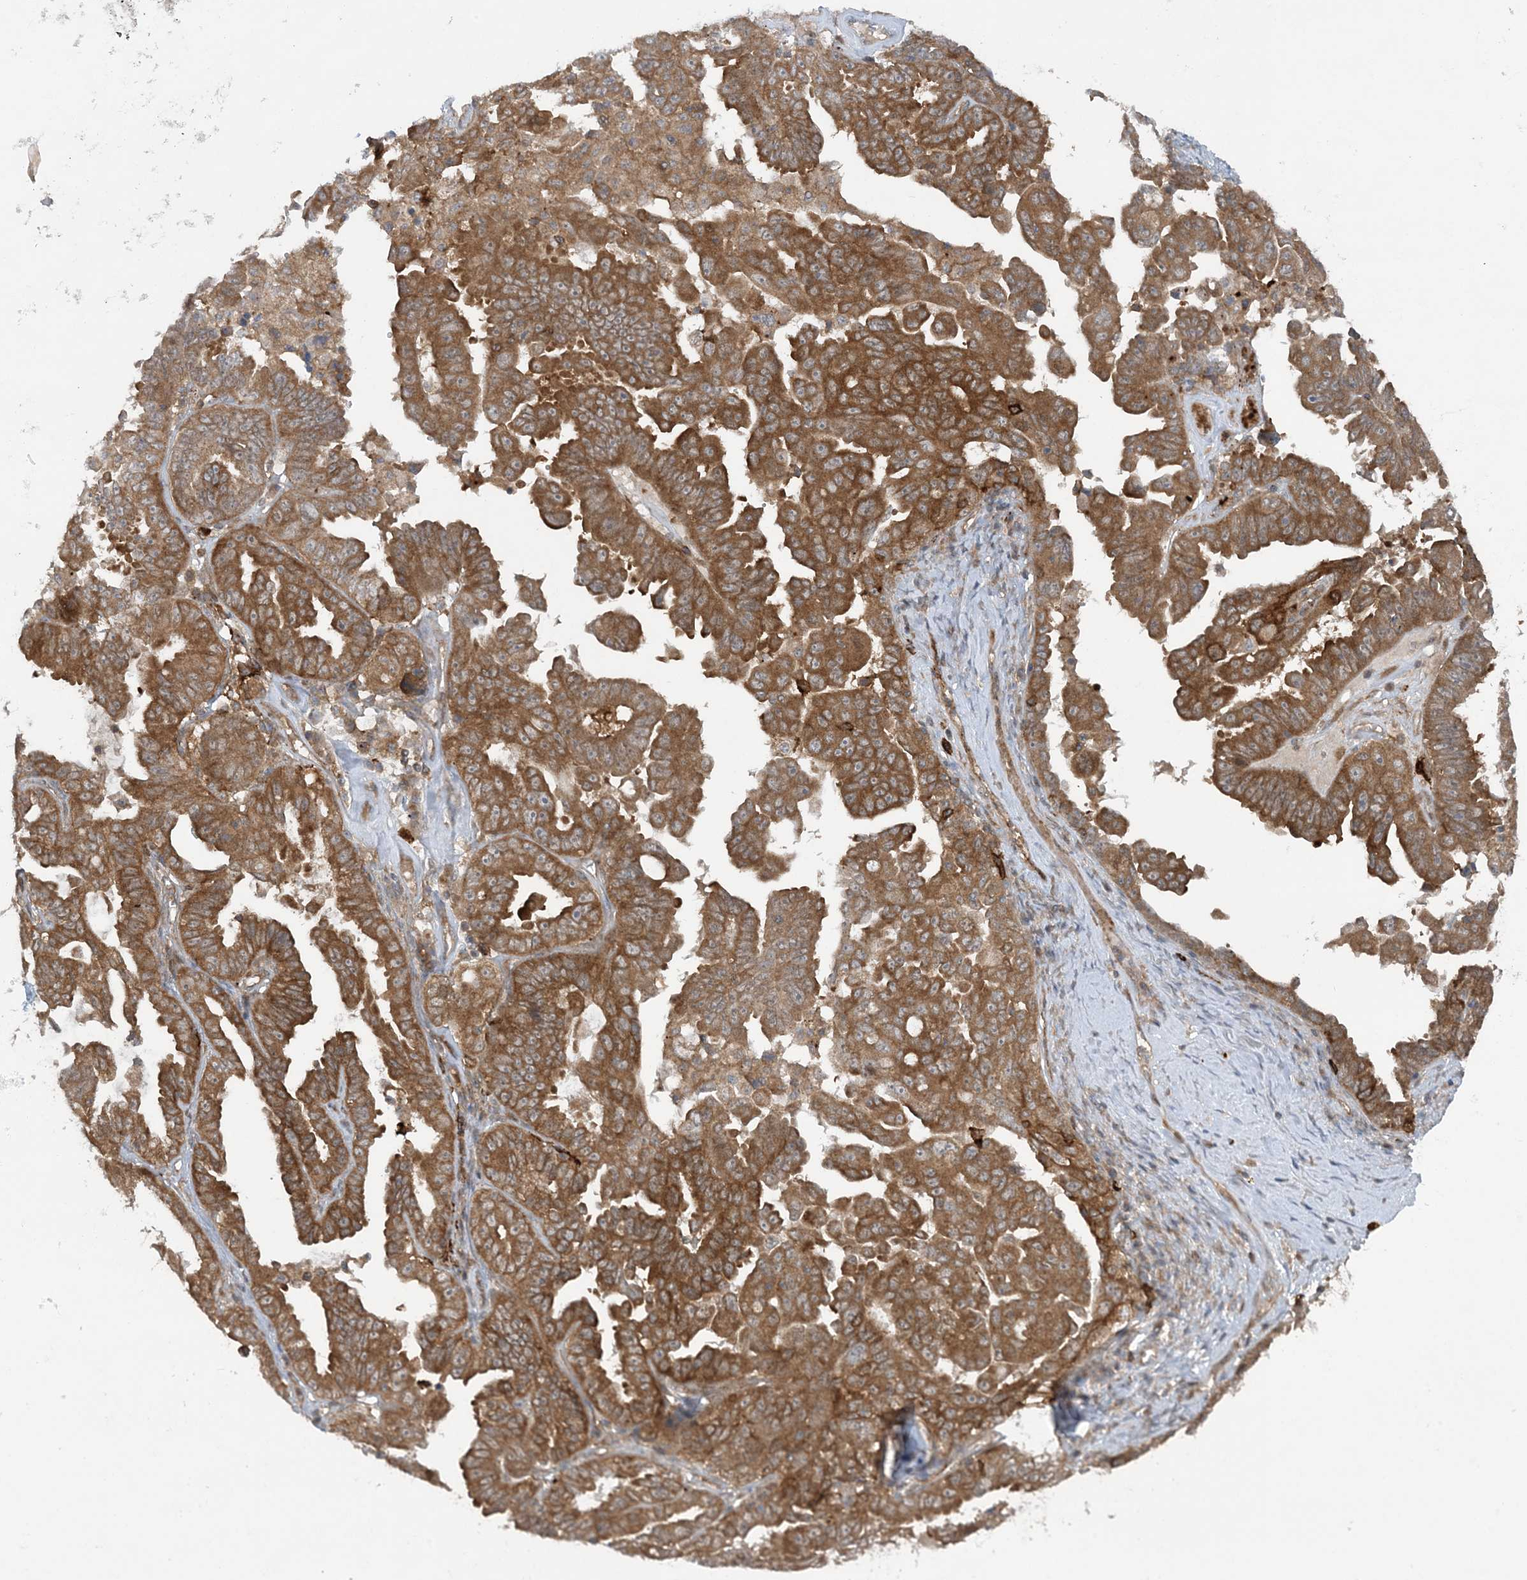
{"staining": {"intensity": "moderate", "quantity": "25%-75%", "location": "cytoplasmic/membranous"}, "tissue": "ovarian cancer", "cell_type": "Tumor cells", "image_type": "cancer", "snomed": [{"axis": "morphology", "description": "Carcinoma, endometroid"}, {"axis": "topography", "description": "Ovary"}], "caption": "Ovarian endometroid carcinoma tissue demonstrates moderate cytoplasmic/membranous positivity in approximately 25%-75% of tumor cells", "gene": "STAM2", "patient": {"sex": "female", "age": 62}}